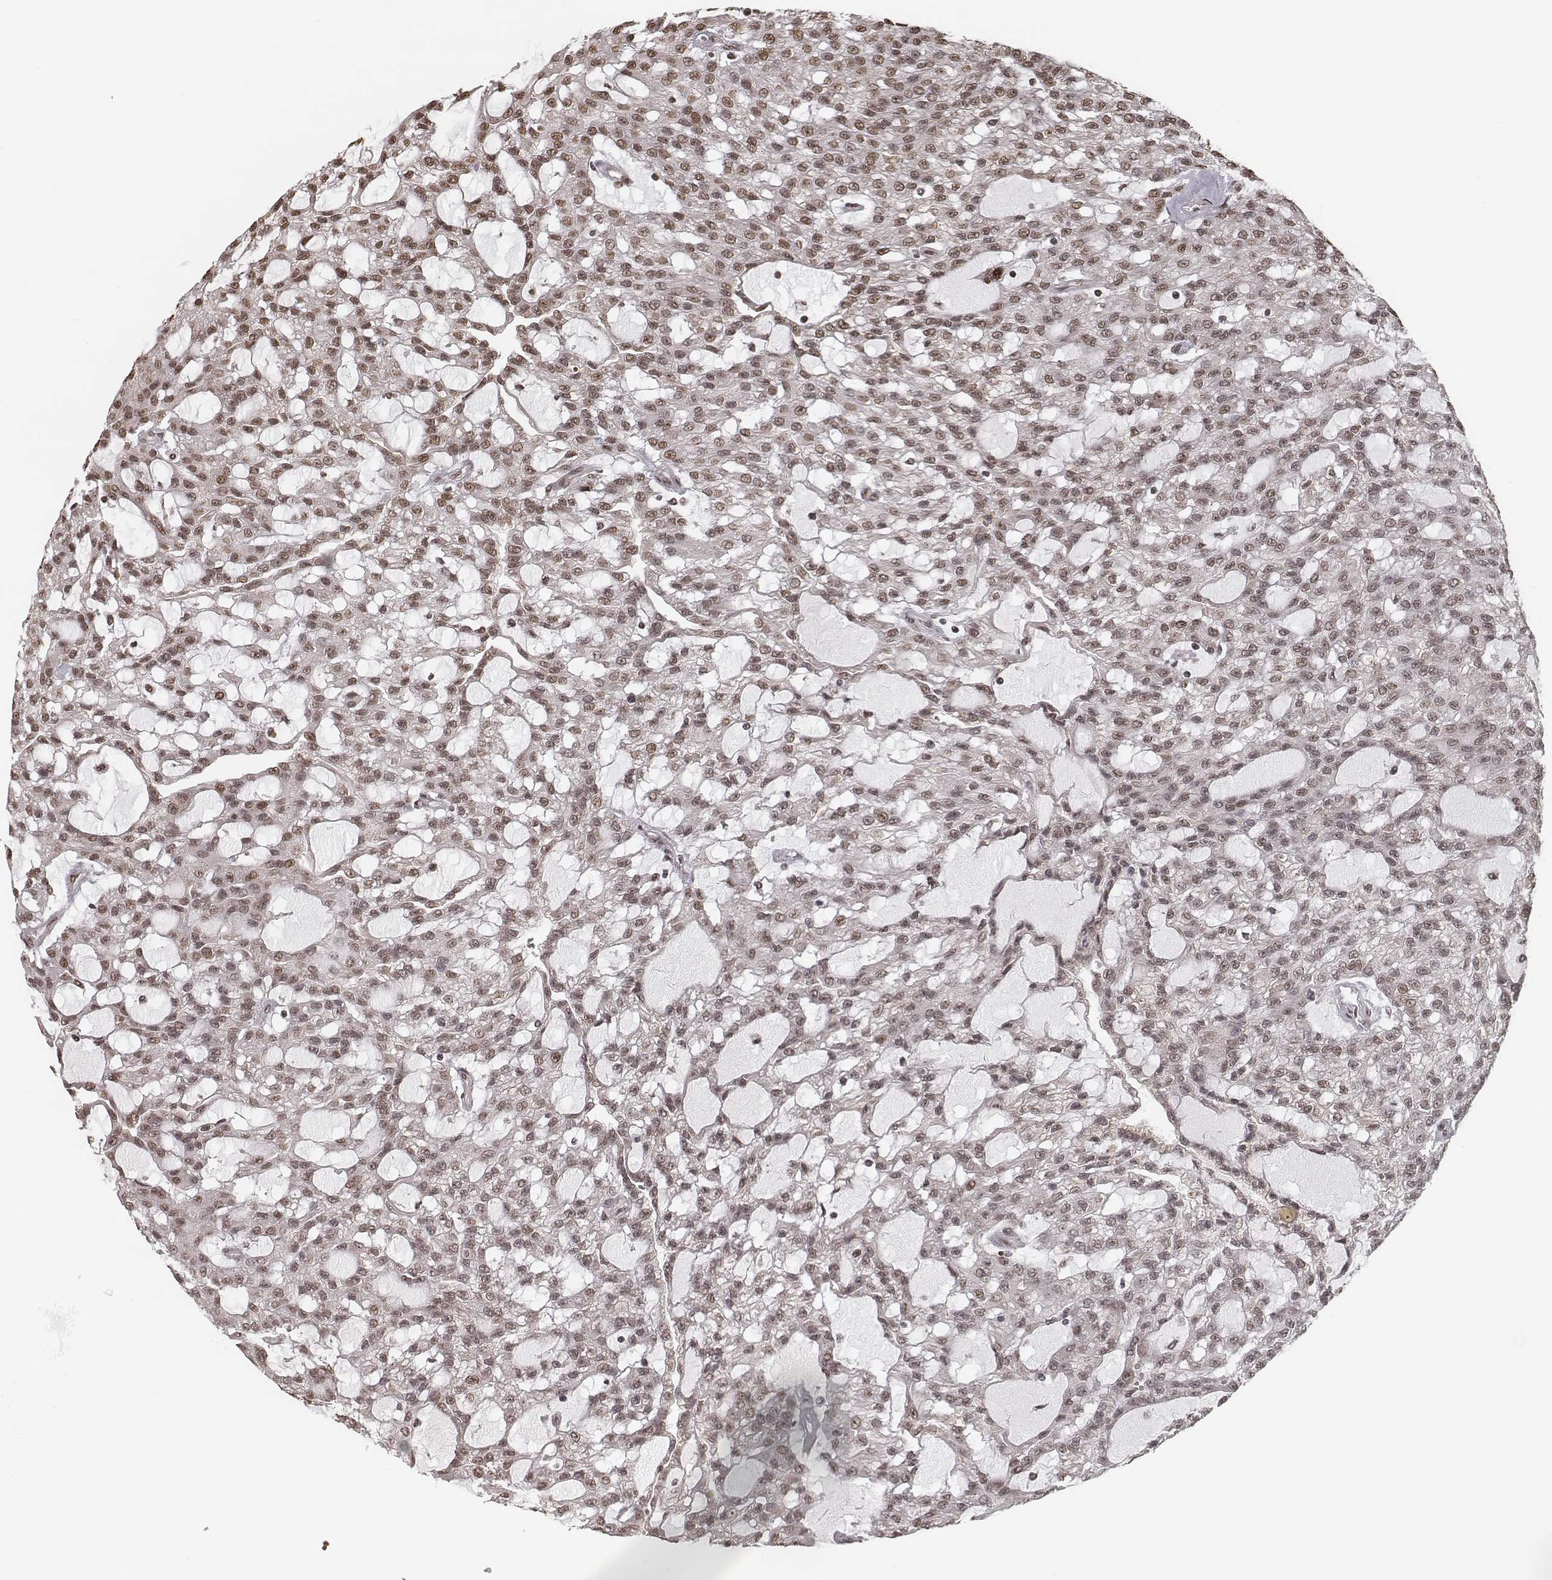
{"staining": {"intensity": "weak", "quantity": ">75%", "location": "nuclear"}, "tissue": "renal cancer", "cell_type": "Tumor cells", "image_type": "cancer", "snomed": [{"axis": "morphology", "description": "Adenocarcinoma, NOS"}, {"axis": "topography", "description": "Kidney"}], "caption": "A brown stain labels weak nuclear positivity of a protein in human adenocarcinoma (renal) tumor cells.", "gene": "HMGA2", "patient": {"sex": "male", "age": 63}}